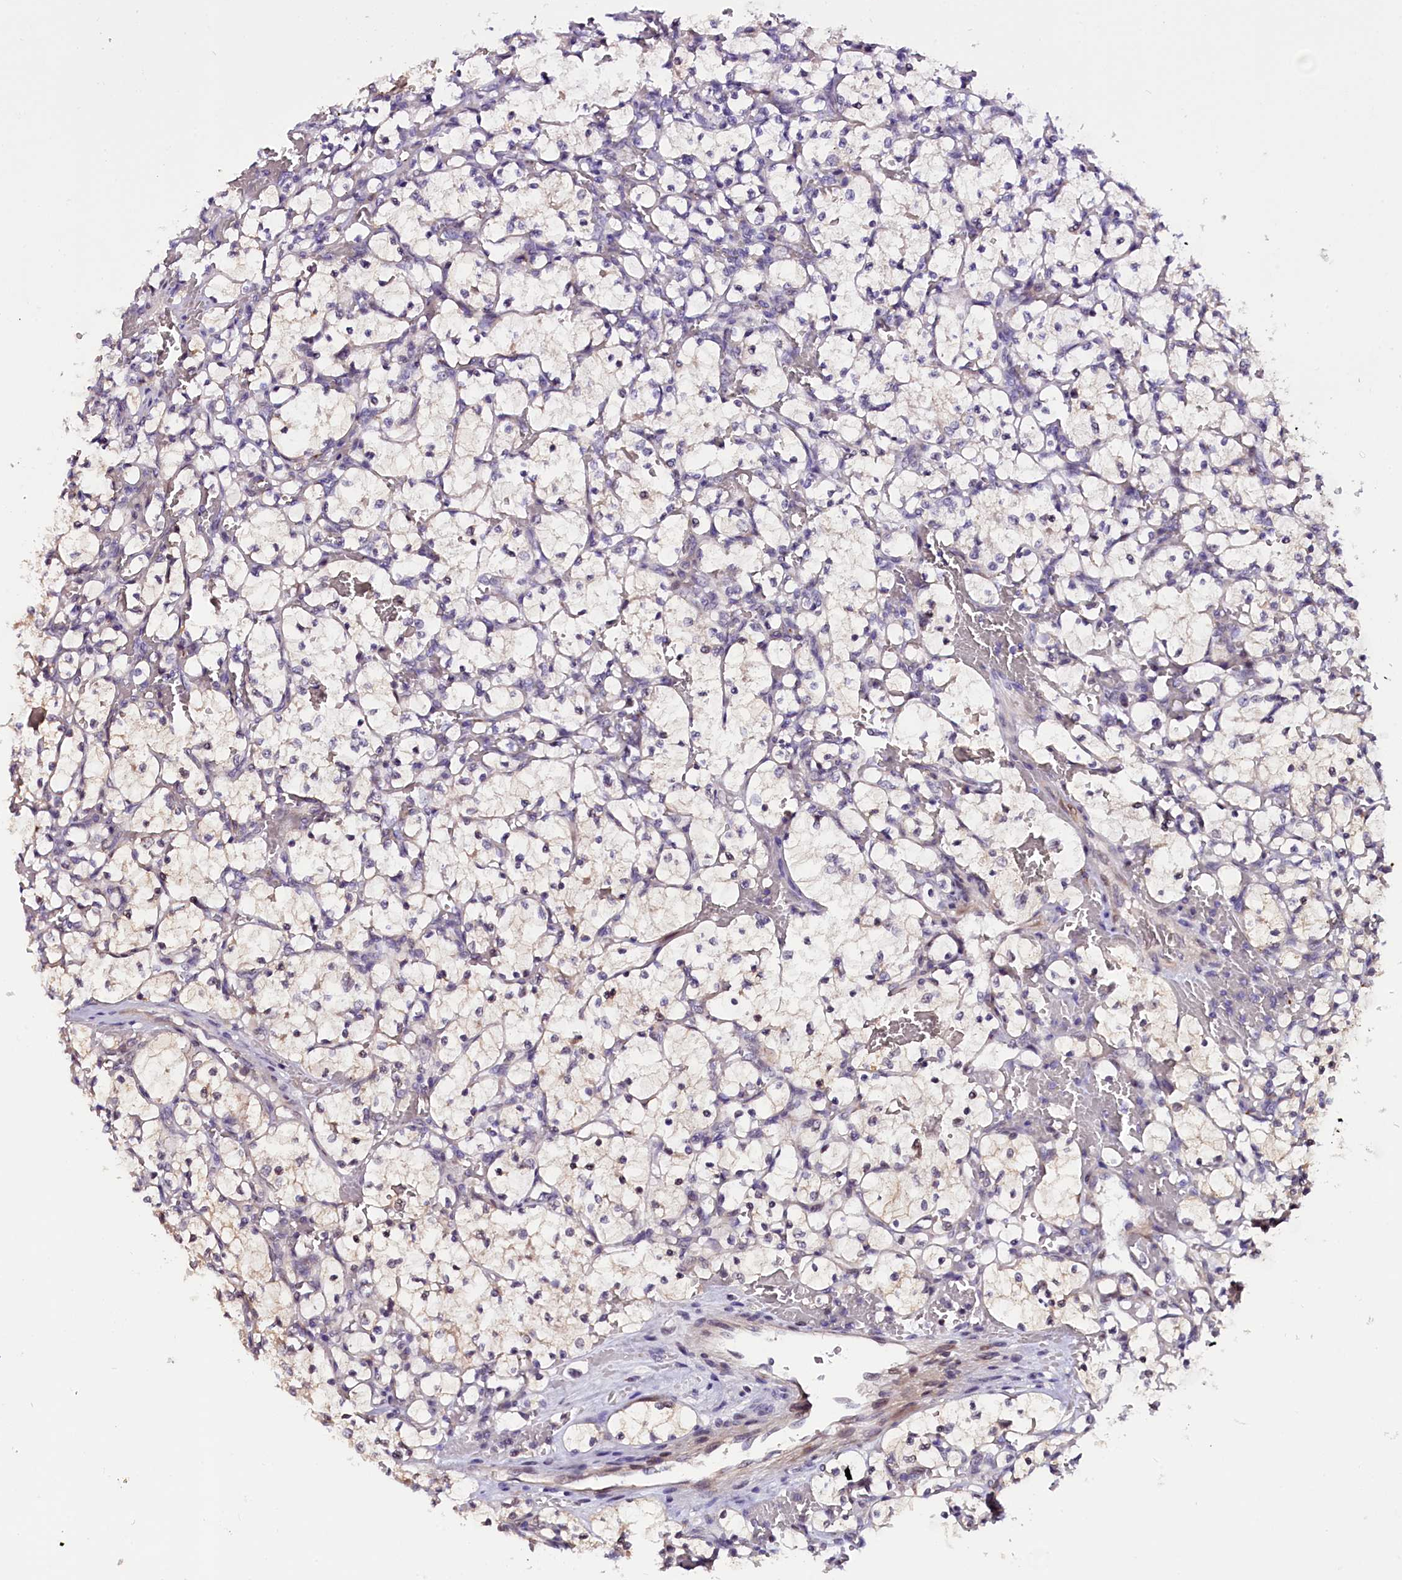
{"staining": {"intensity": "negative", "quantity": "none", "location": "none"}, "tissue": "renal cancer", "cell_type": "Tumor cells", "image_type": "cancer", "snomed": [{"axis": "morphology", "description": "Adenocarcinoma, NOS"}, {"axis": "topography", "description": "Kidney"}], "caption": "Renal cancer was stained to show a protein in brown. There is no significant expression in tumor cells.", "gene": "RPUSD2", "patient": {"sex": "female", "age": 69}}